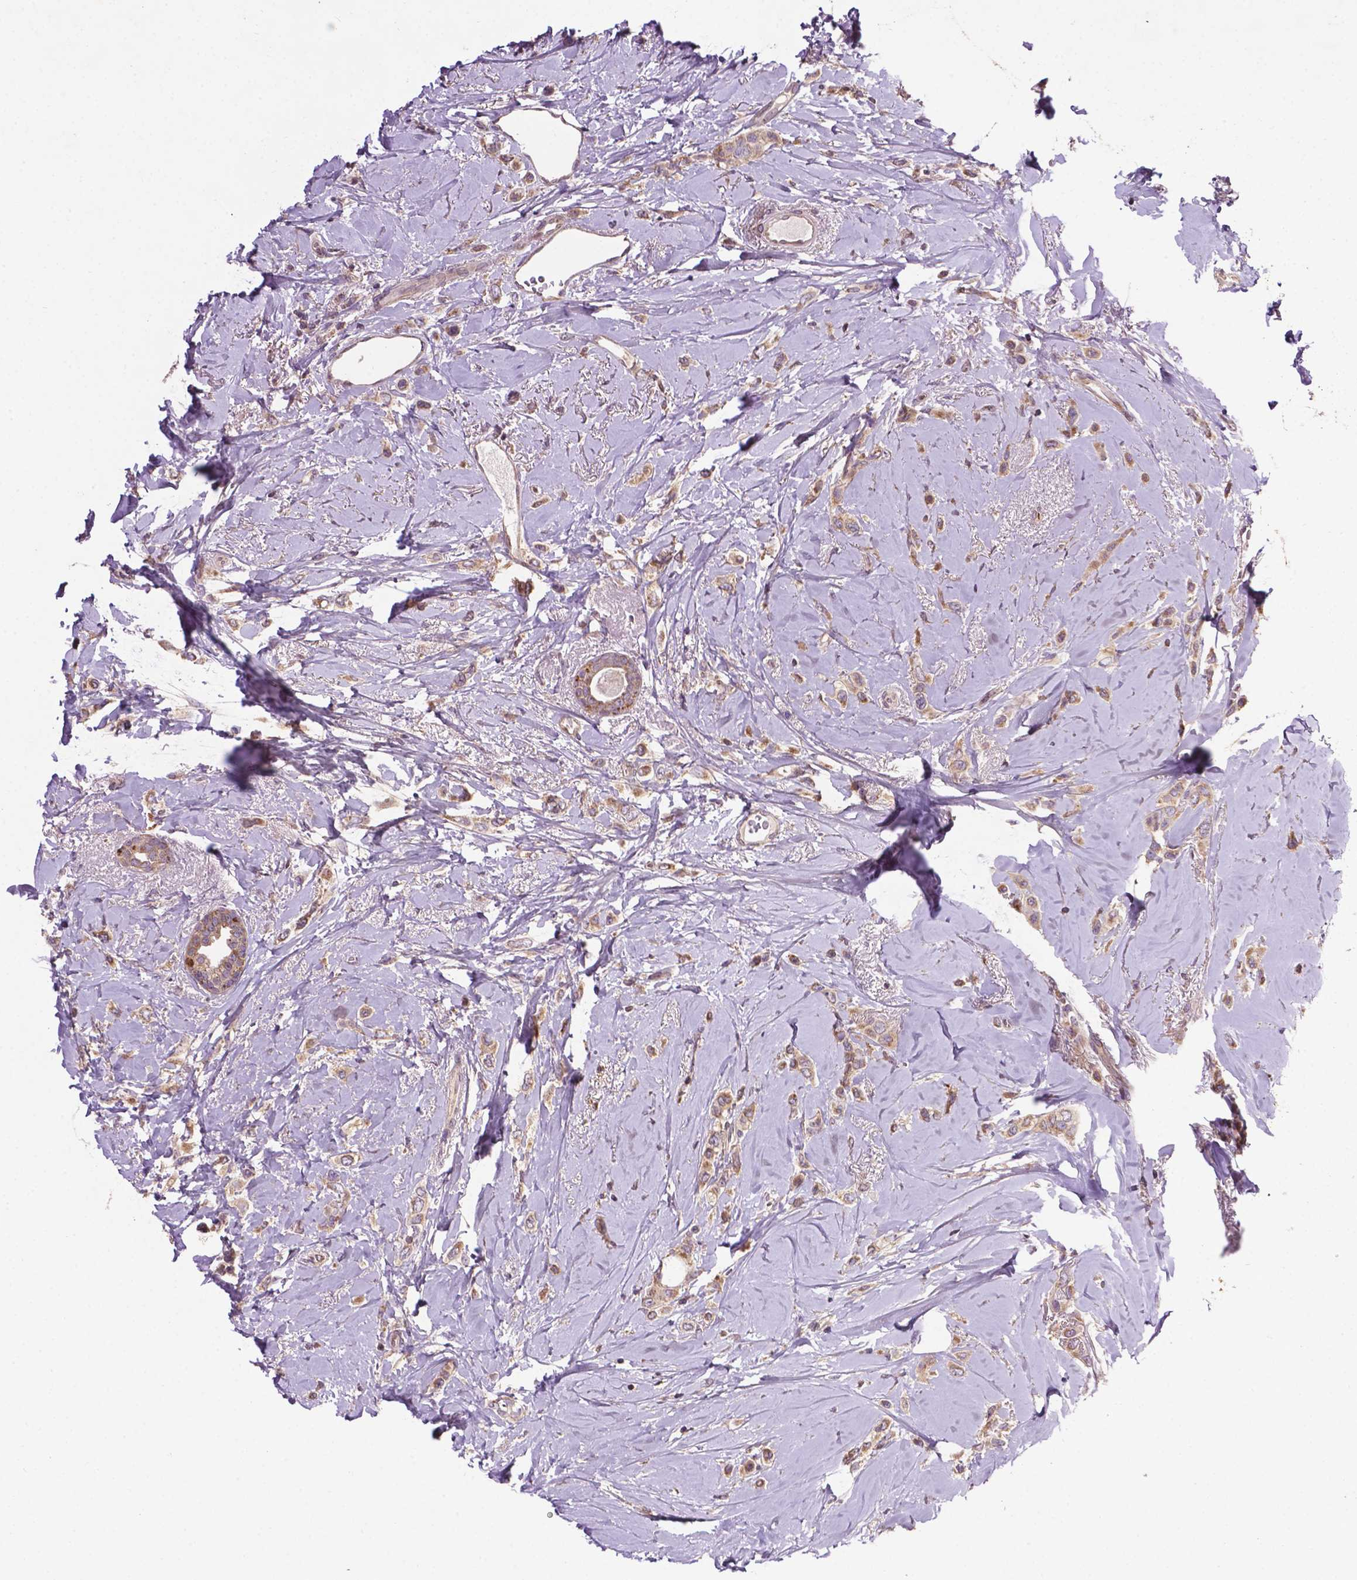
{"staining": {"intensity": "weak", "quantity": ">75%", "location": "cytoplasmic/membranous"}, "tissue": "breast cancer", "cell_type": "Tumor cells", "image_type": "cancer", "snomed": [{"axis": "morphology", "description": "Lobular carcinoma"}, {"axis": "topography", "description": "Breast"}], "caption": "This is a photomicrograph of immunohistochemistry (IHC) staining of breast lobular carcinoma, which shows weak staining in the cytoplasmic/membranous of tumor cells.", "gene": "SPNS2", "patient": {"sex": "female", "age": 66}}